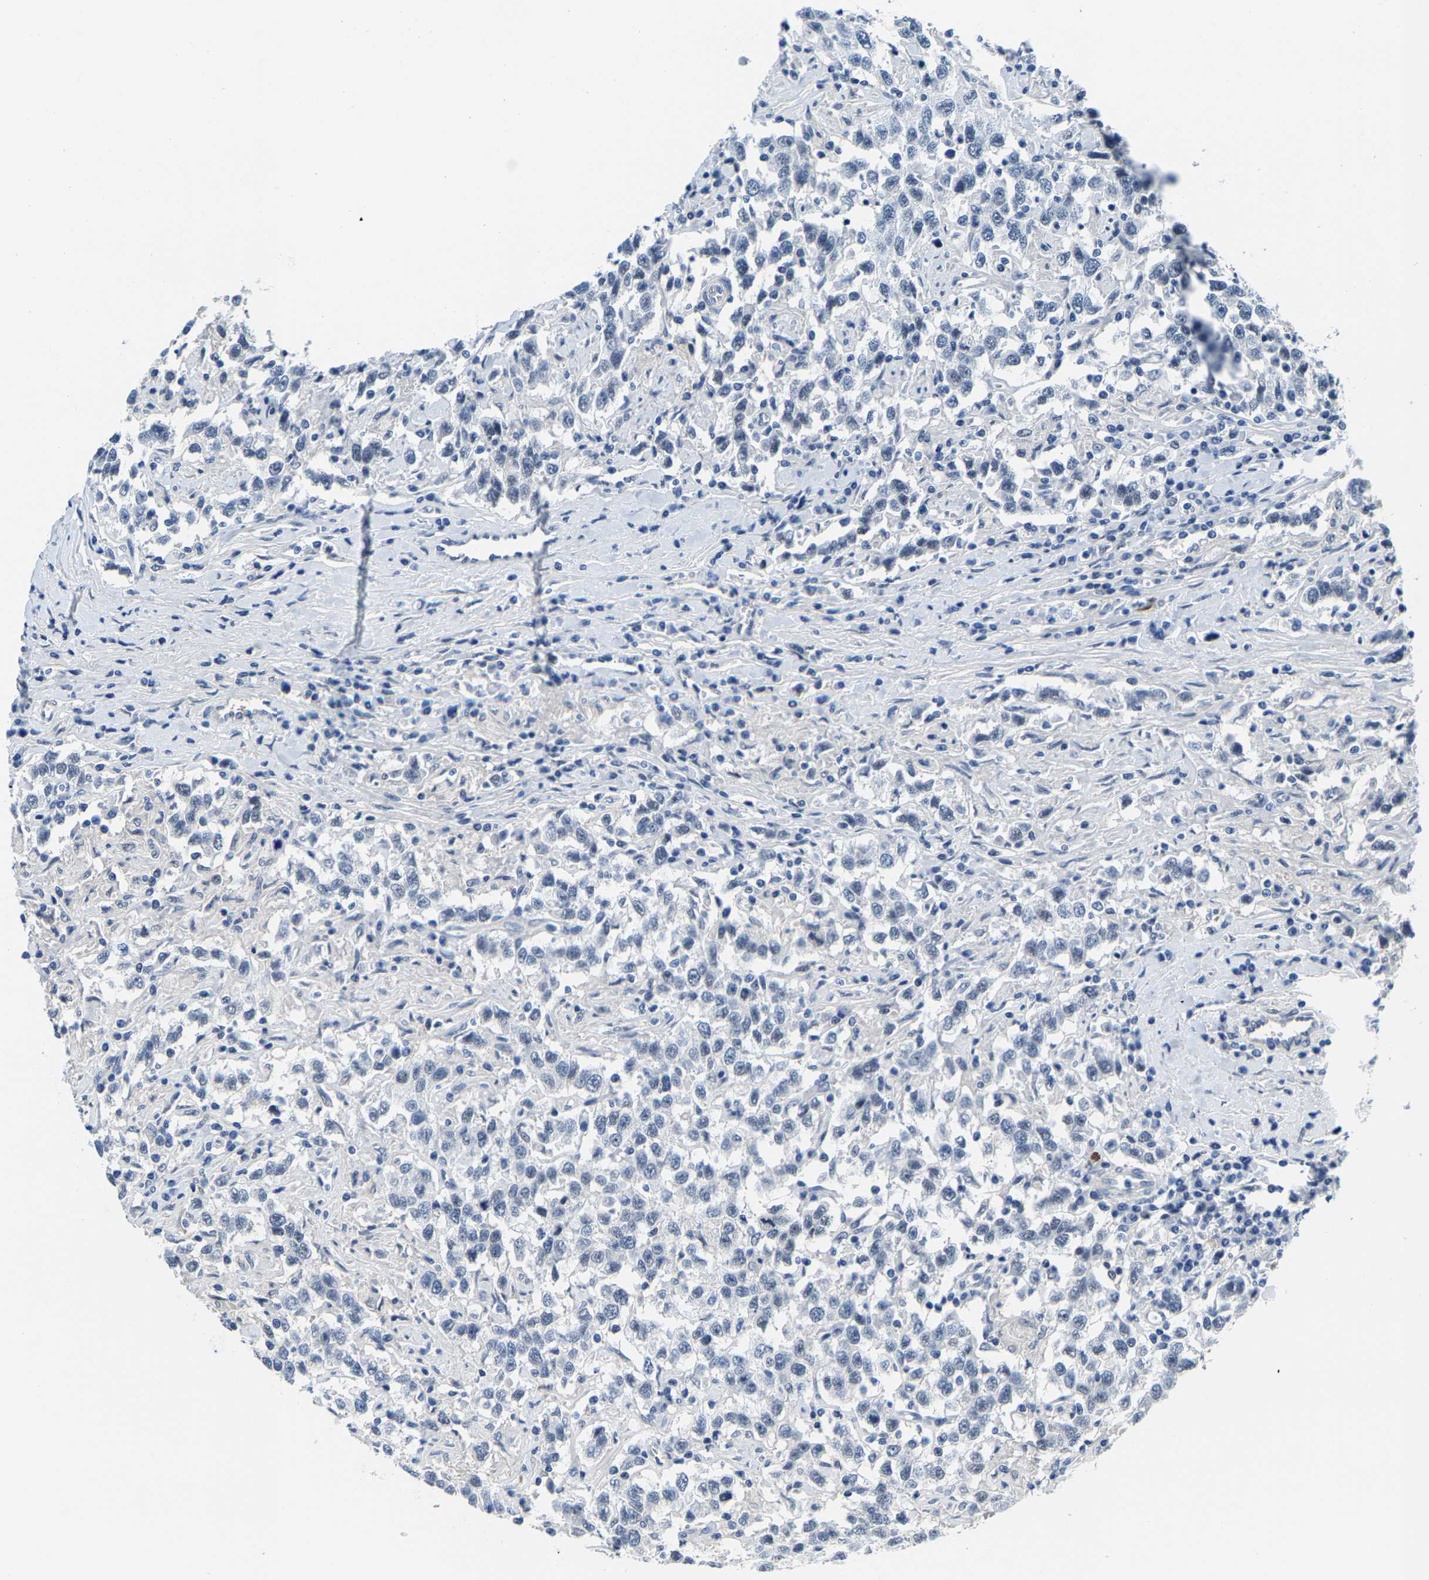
{"staining": {"intensity": "negative", "quantity": "none", "location": "none"}, "tissue": "testis cancer", "cell_type": "Tumor cells", "image_type": "cancer", "snomed": [{"axis": "morphology", "description": "Seminoma, NOS"}, {"axis": "topography", "description": "Testis"}], "caption": "Testis cancer (seminoma) stained for a protein using immunohistochemistry (IHC) shows no expression tumor cells.", "gene": "SSH3", "patient": {"sex": "male", "age": 41}}